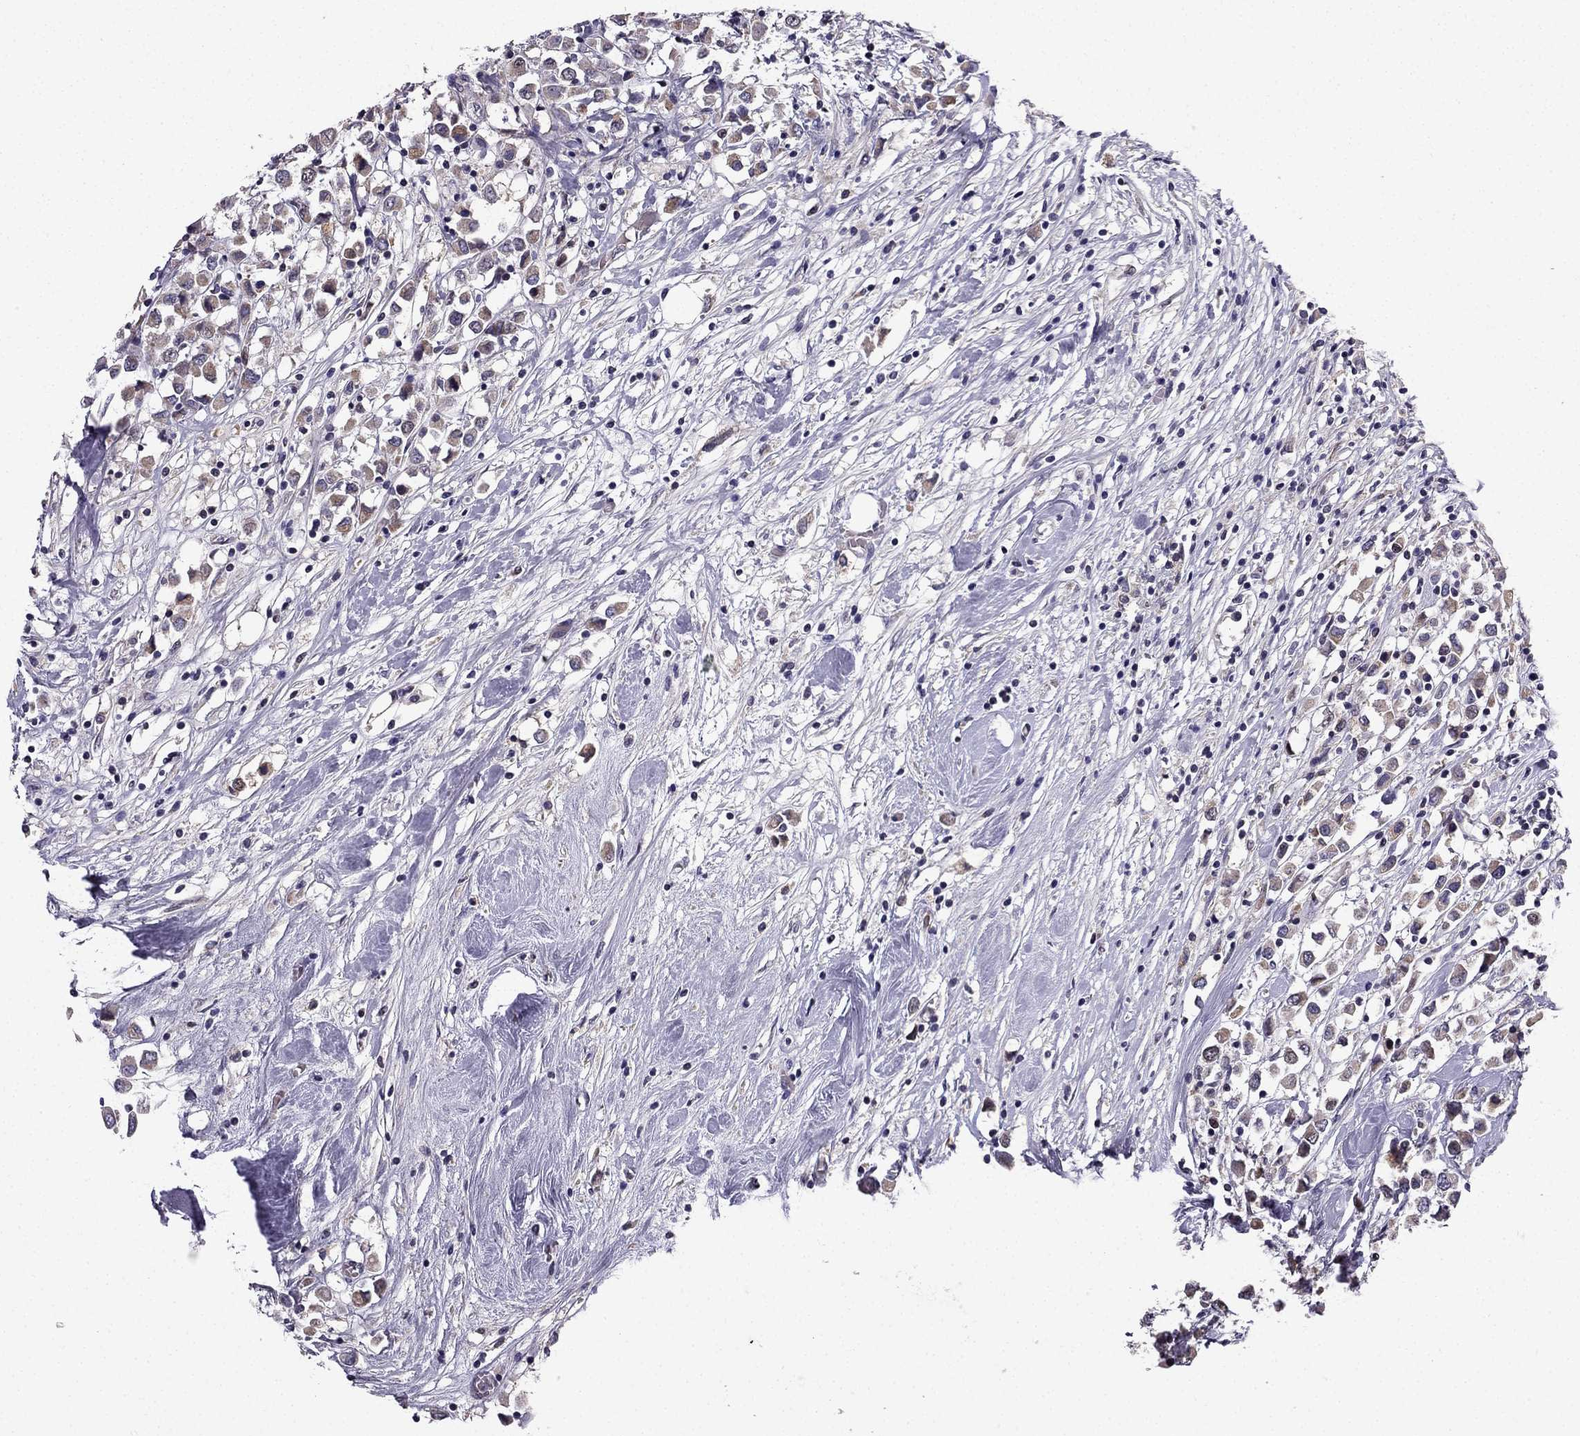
{"staining": {"intensity": "moderate", "quantity": ">75%", "location": "cytoplasmic/membranous"}, "tissue": "breast cancer", "cell_type": "Tumor cells", "image_type": "cancer", "snomed": [{"axis": "morphology", "description": "Duct carcinoma"}, {"axis": "topography", "description": "Breast"}], "caption": "The micrograph demonstrates staining of breast cancer, revealing moderate cytoplasmic/membranous protein positivity (brown color) within tumor cells.", "gene": "SLC6A2", "patient": {"sex": "female", "age": 61}}